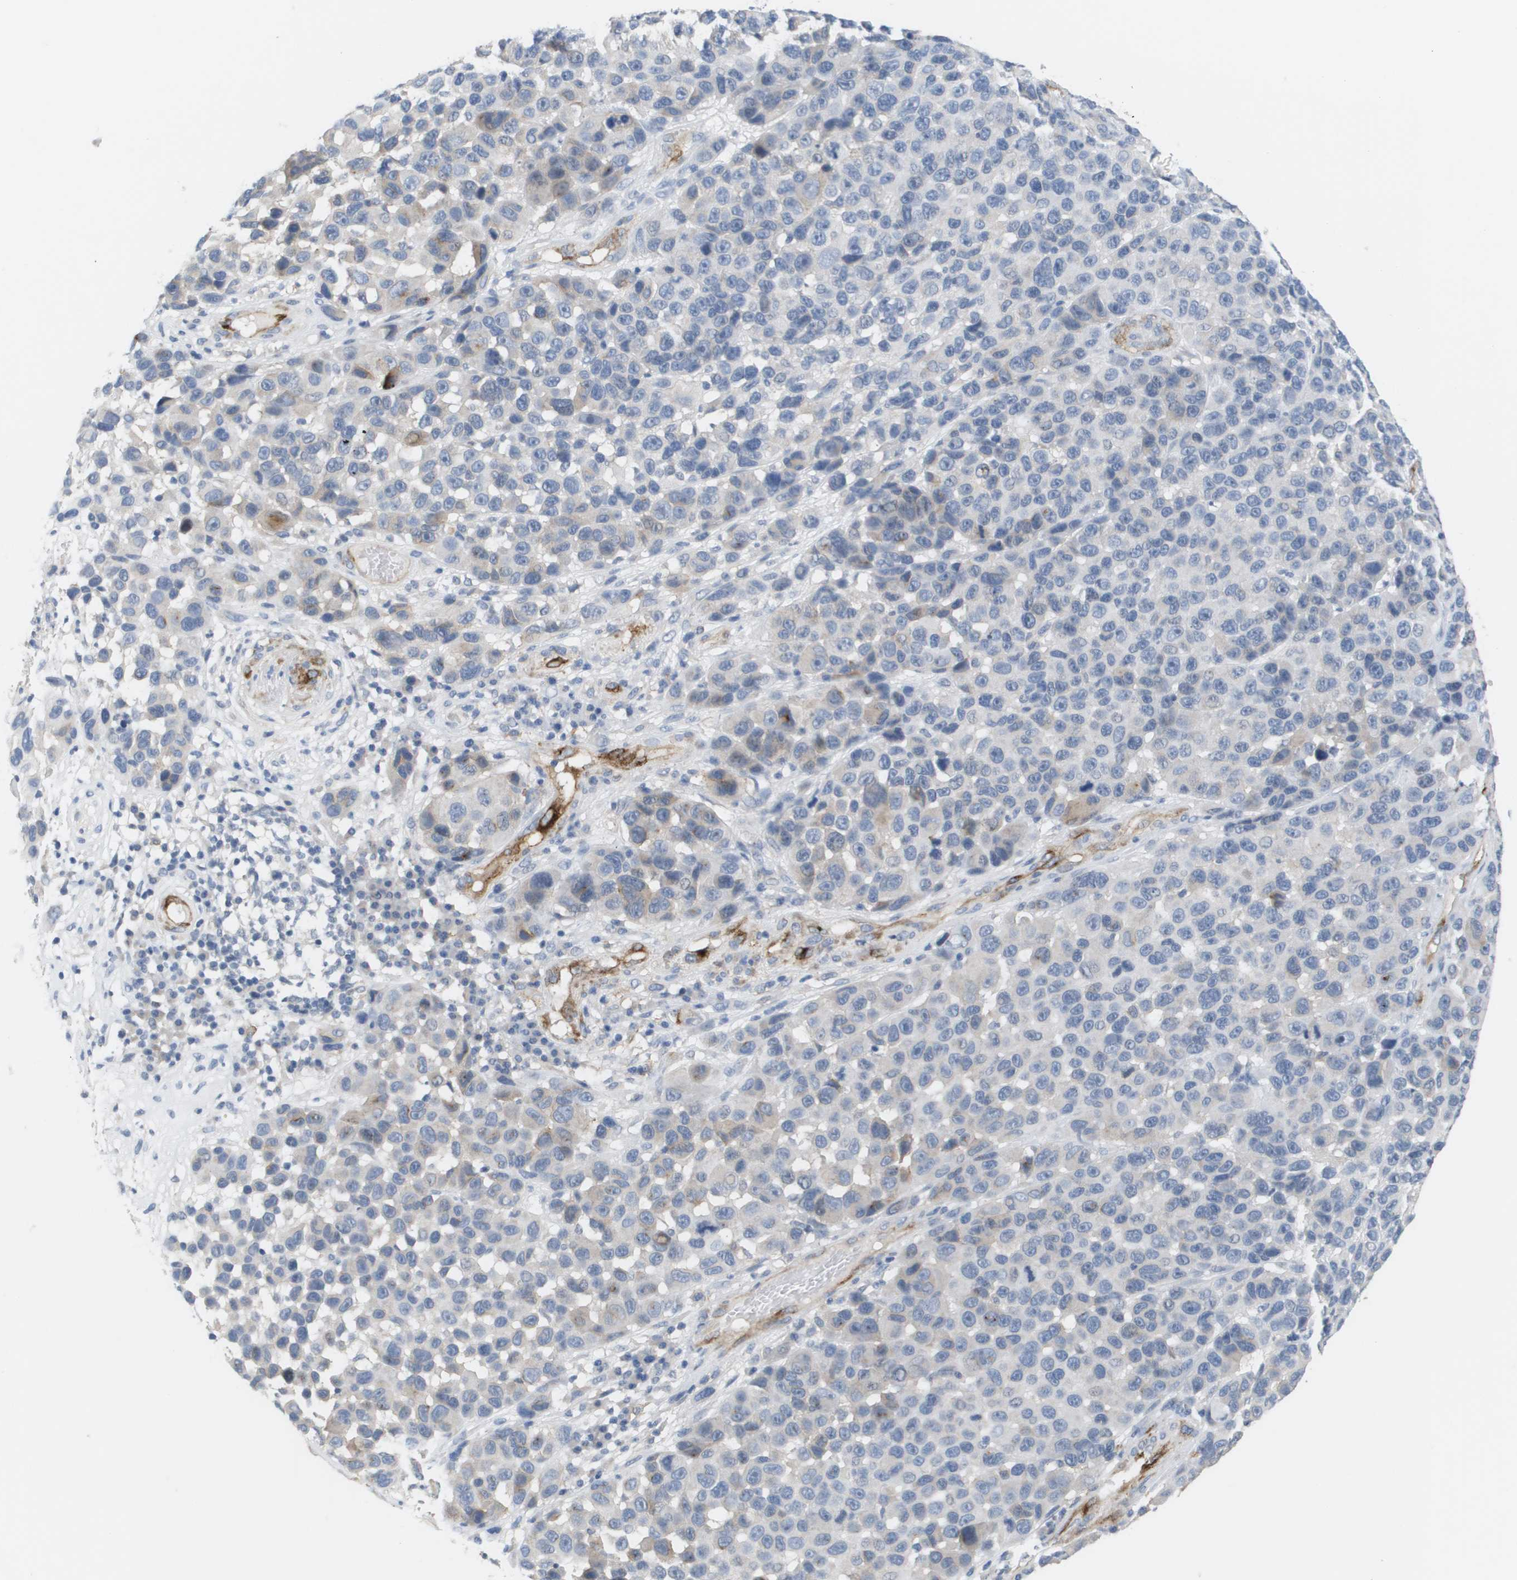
{"staining": {"intensity": "negative", "quantity": "none", "location": "none"}, "tissue": "melanoma", "cell_type": "Tumor cells", "image_type": "cancer", "snomed": [{"axis": "morphology", "description": "Malignant melanoma, NOS"}, {"axis": "topography", "description": "Skin"}], "caption": "Immunohistochemistry of human malignant melanoma exhibits no staining in tumor cells.", "gene": "ANGPT2", "patient": {"sex": "male", "age": 53}}